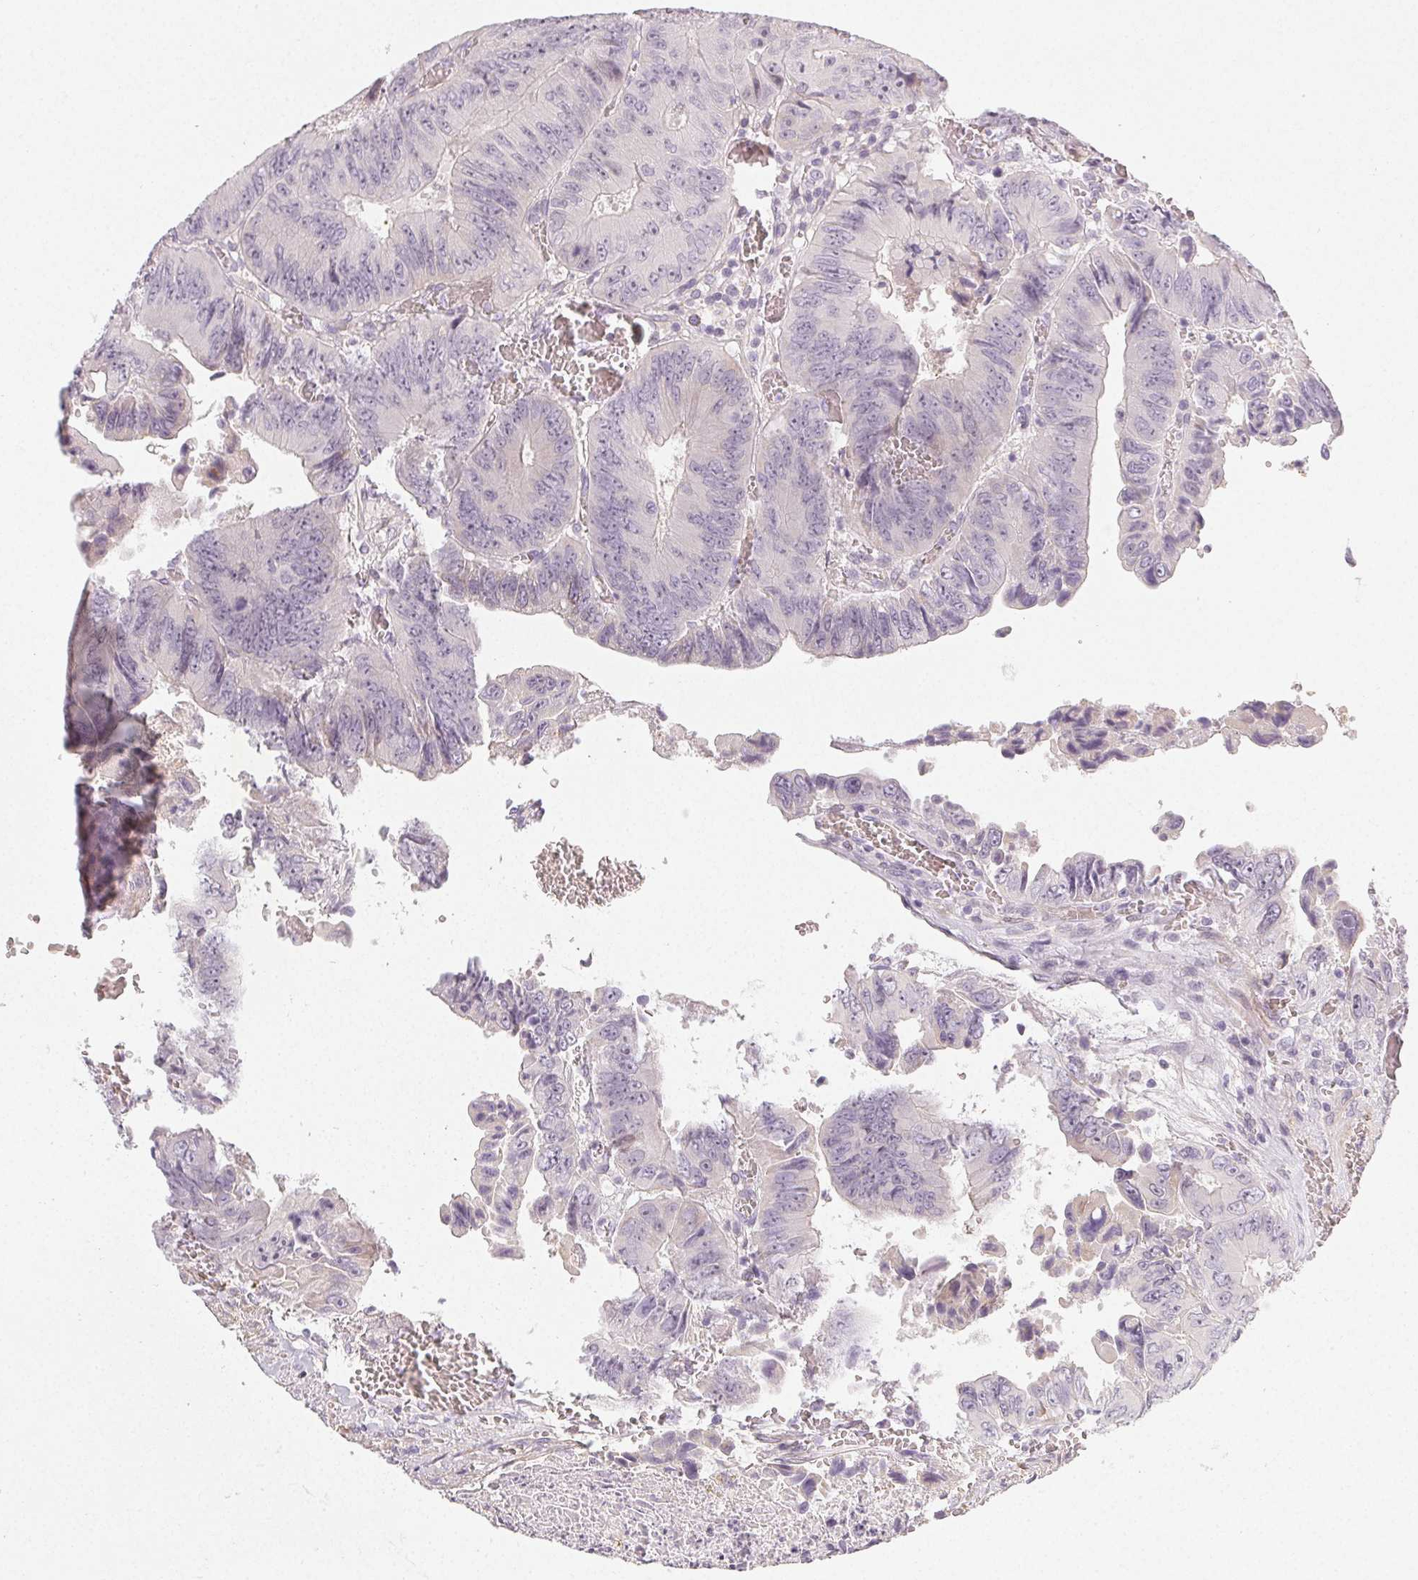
{"staining": {"intensity": "negative", "quantity": "none", "location": "none"}, "tissue": "colorectal cancer", "cell_type": "Tumor cells", "image_type": "cancer", "snomed": [{"axis": "morphology", "description": "Adenocarcinoma, NOS"}, {"axis": "topography", "description": "Colon"}], "caption": "DAB (3,3'-diaminobenzidine) immunohistochemical staining of human colorectal adenocarcinoma shows no significant positivity in tumor cells. (DAB (3,3'-diaminobenzidine) IHC with hematoxylin counter stain).", "gene": "LRRC23", "patient": {"sex": "female", "age": 84}}